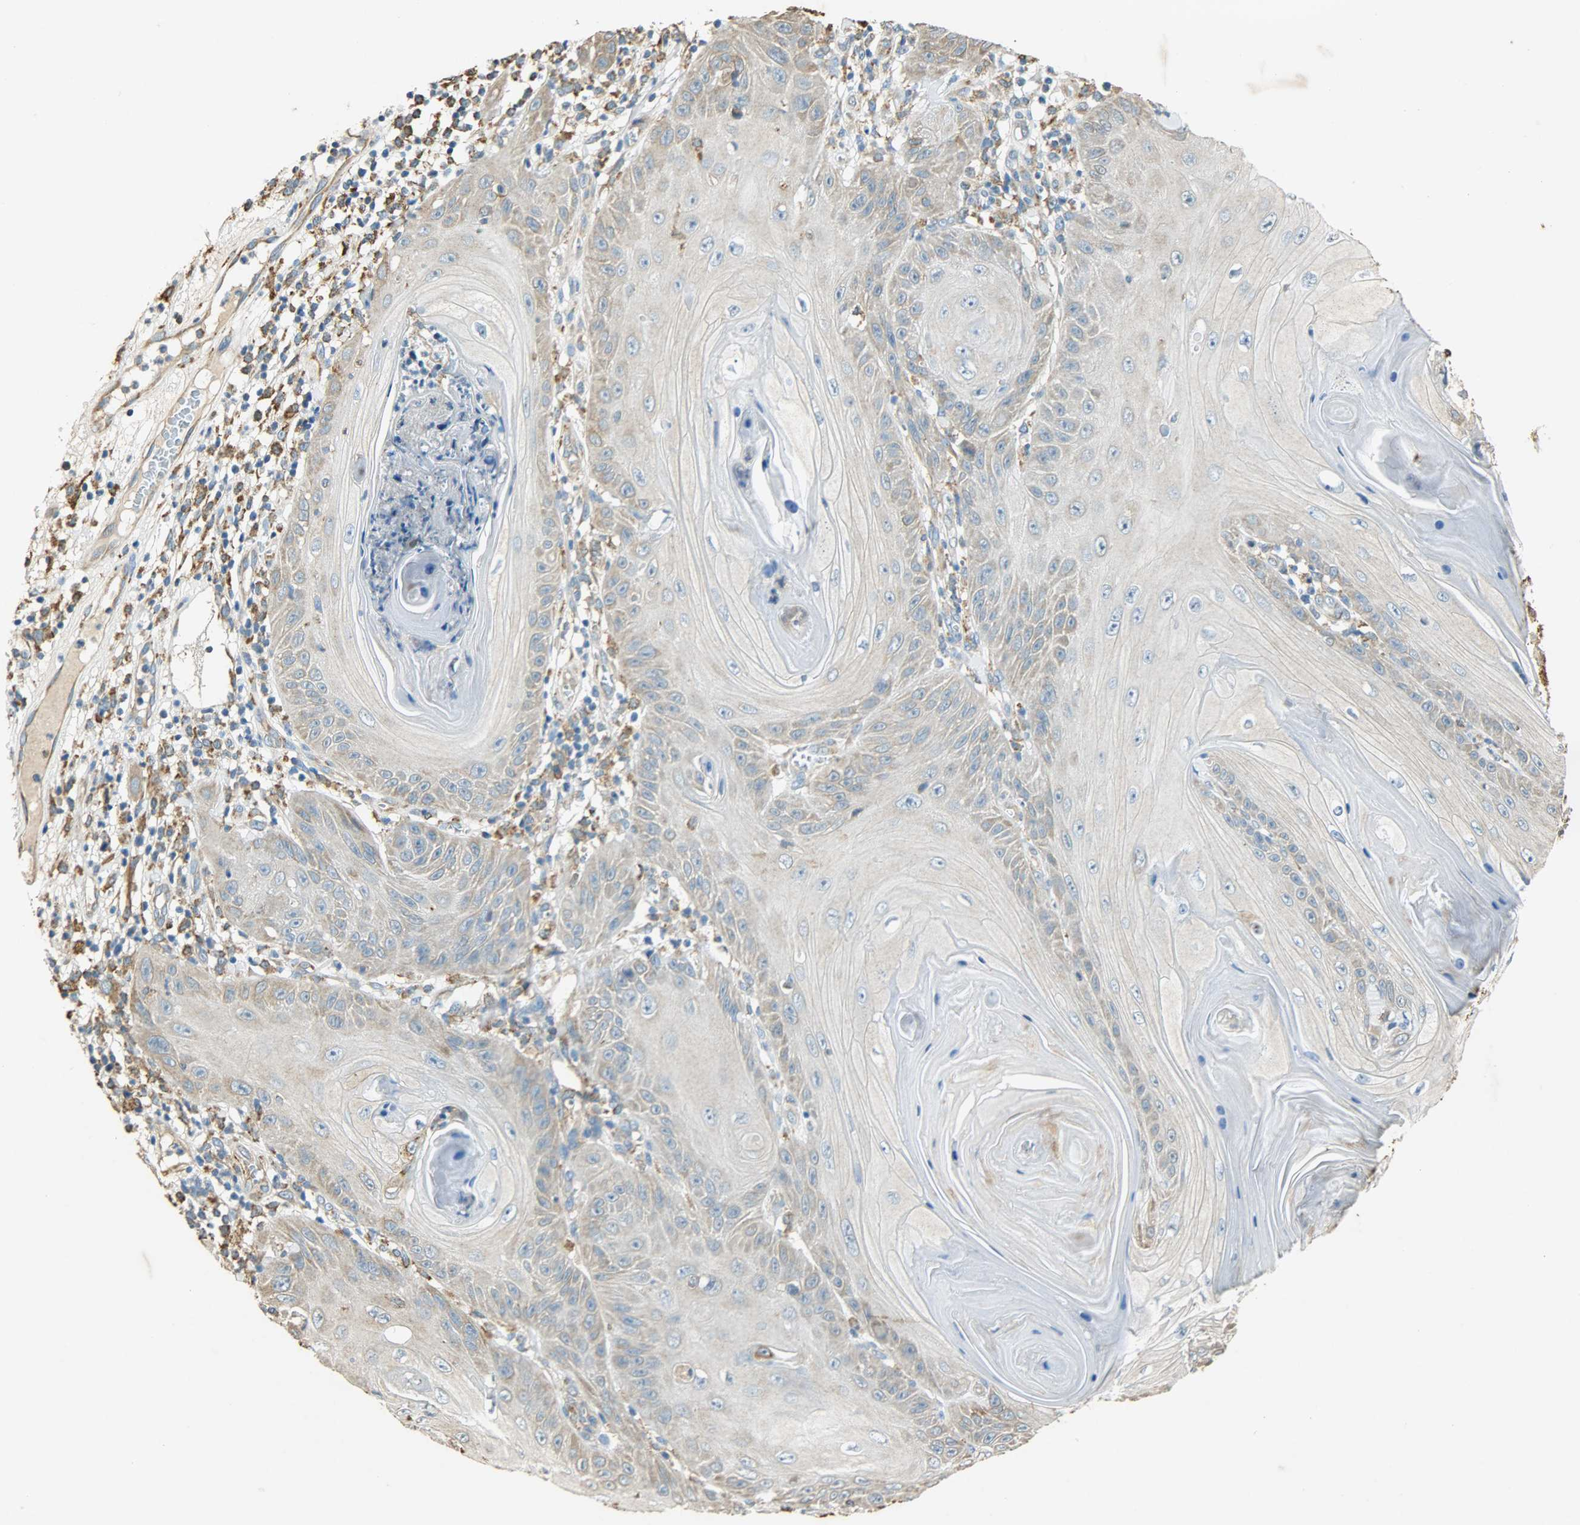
{"staining": {"intensity": "moderate", "quantity": "25%-75%", "location": "cytoplasmic/membranous"}, "tissue": "skin cancer", "cell_type": "Tumor cells", "image_type": "cancer", "snomed": [{"axis": "morphology", "description": "Squamous cell carcinoma, NOS"}, {"axis": "topography", "description": "Skin"}], "caption": "Protein expression by immunohistochemistry reveals moderate cytoplasmic/membranous expression in approximately 25%-75% of tumor cells in skin cancer (squamous cell carcinoma).", "gene": "HSPA5", "patient": {"sex": "female", "age": 78}}